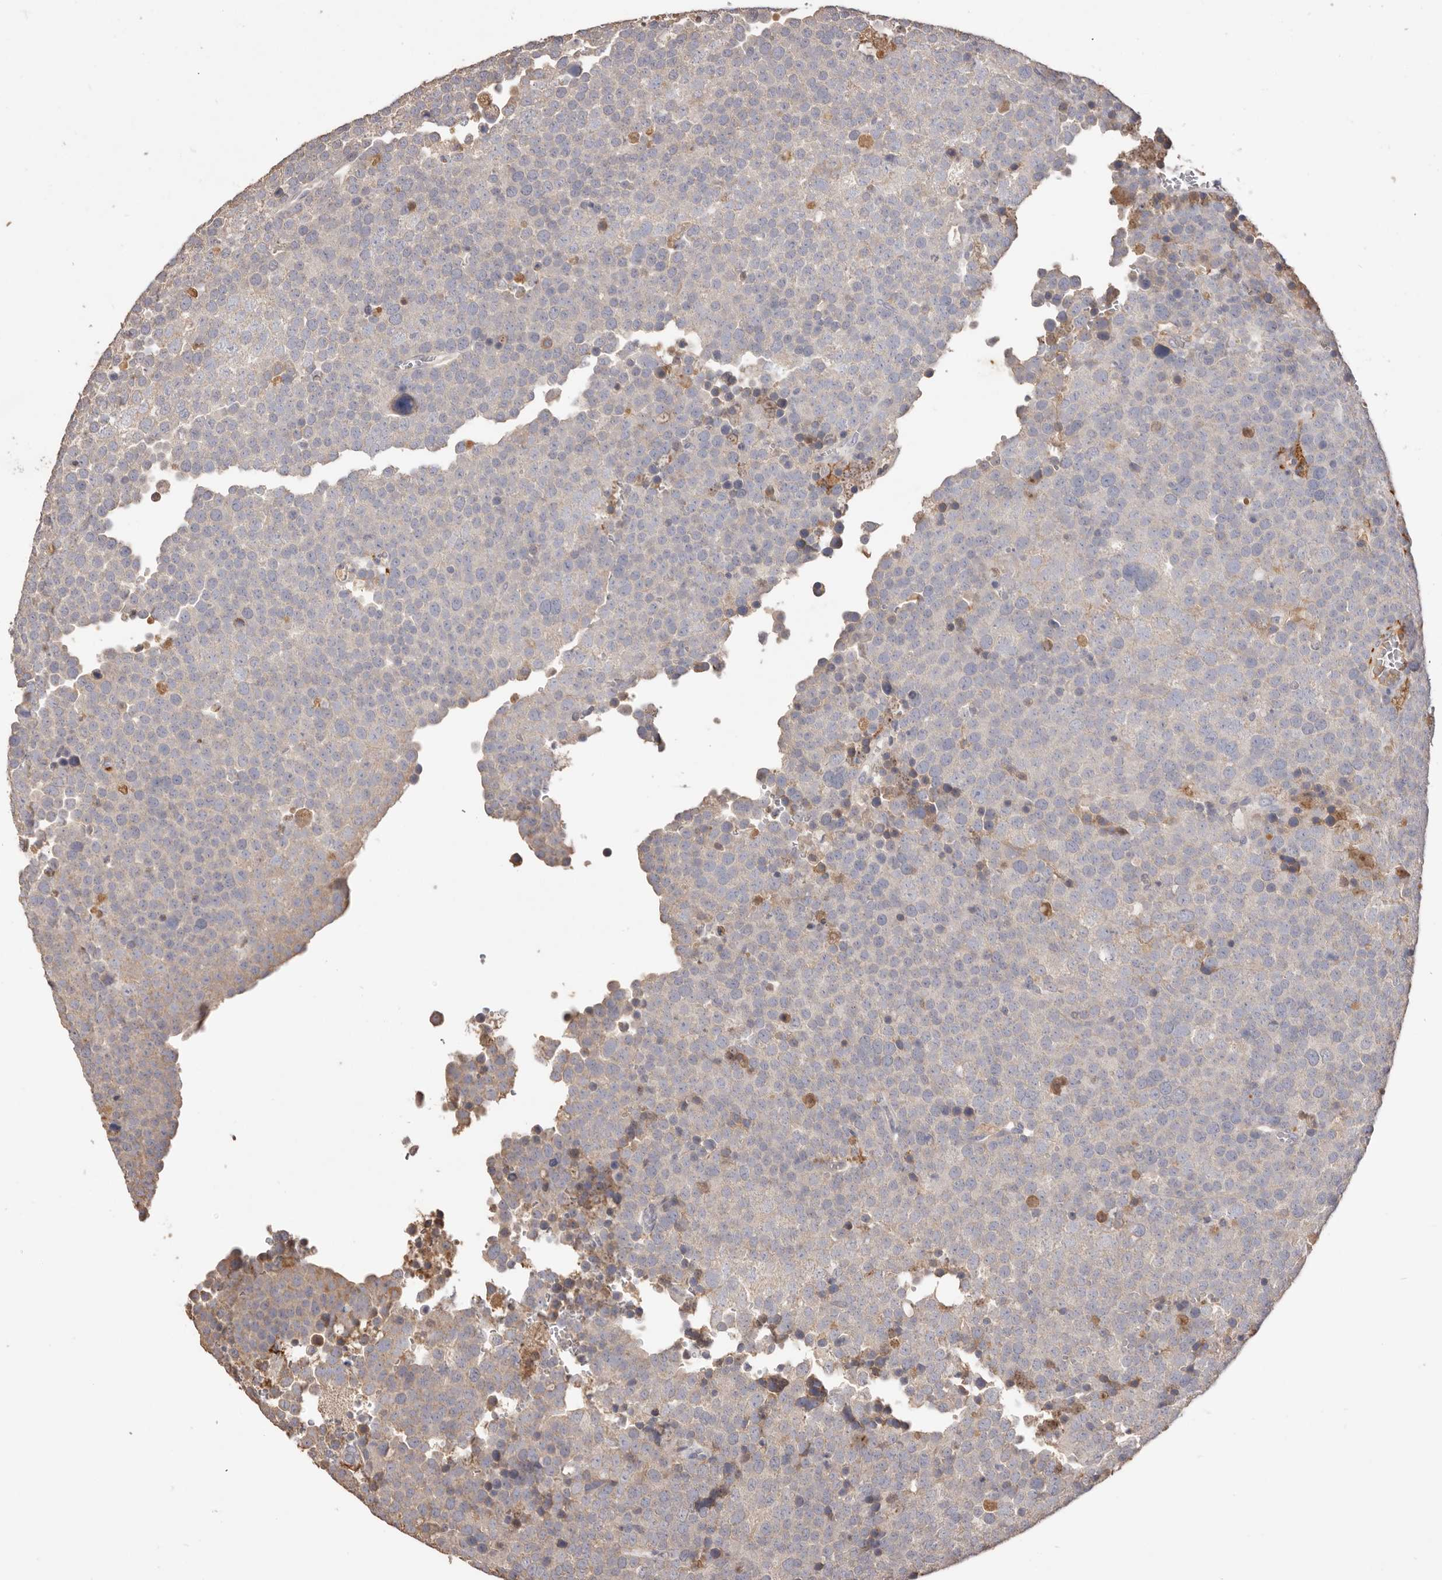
{"staining": {"intensity": "negative", "quantity": "none", "location": "none"}, "tissue": "testis cancer", "cell_type": "Tumor cells", "image_type": "cancer", "snomed": [{"axis": "morphology", "description": "Seminoma, NOS"}, {"axis": "topography", "description": "Testis"}], "caption": "Testis seminoma was stained to show a protein in brown. There is no significant positivity in tumor cells.", "gene": "HCAR2", "patient": {"sex": "male", "age": 71}}